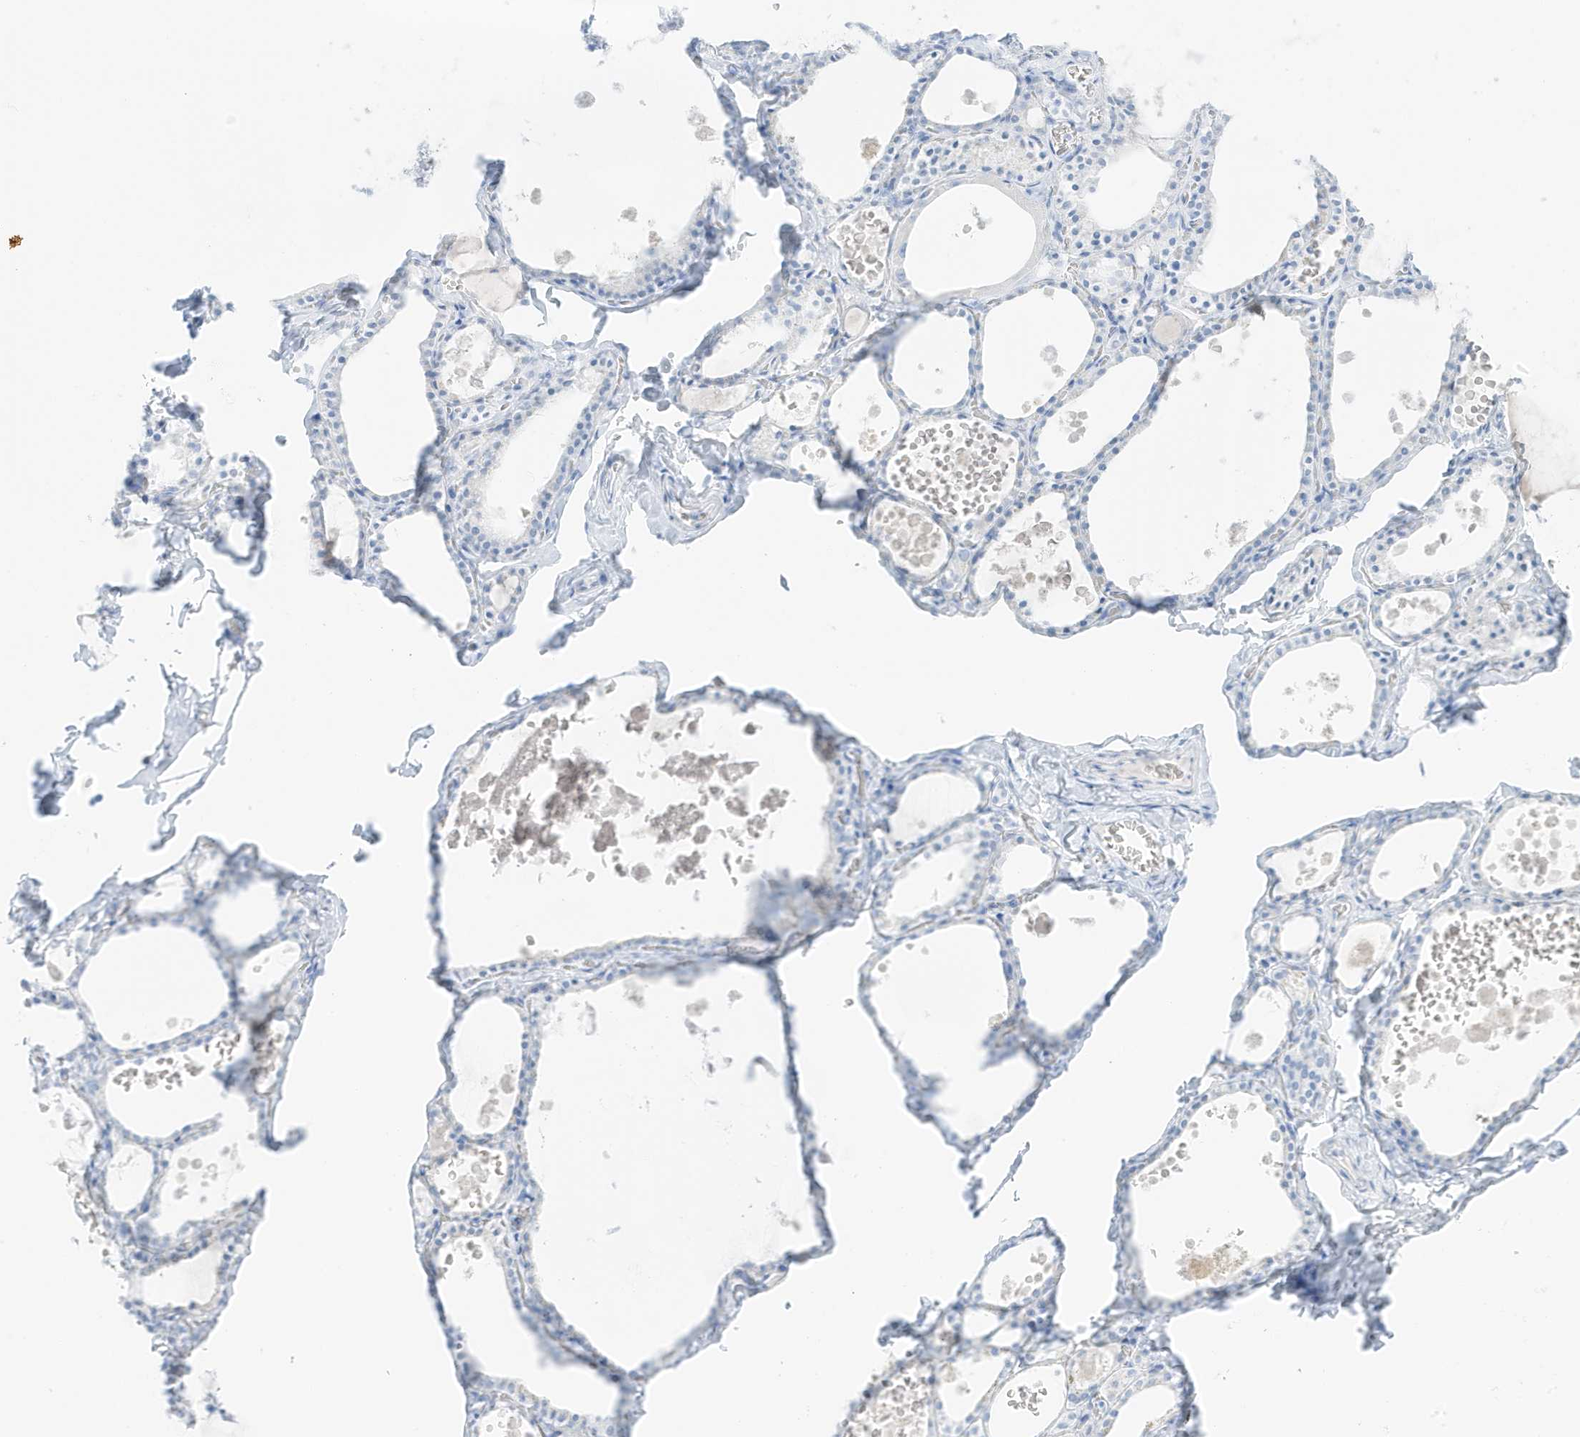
{"staining": {"intensity": "negative", "quantity": "none", "location": "none"}, "tissue": "thyroid gland", "cell_type": "Glandular cells", "image_type": "normal", "snomed": [{"axis": "morphology", "description": "Normal tissue, NOS"}, {"axis": "topography", "description": "Thyroid gland"}], "caption": "Immunohistochemistry image of unremarkable human thyroid gland stained for a protein (brown), which shows no staining in glandular cells.", "gene": "SLC22A13", "patient": {"sex": "male", "age": 56}}